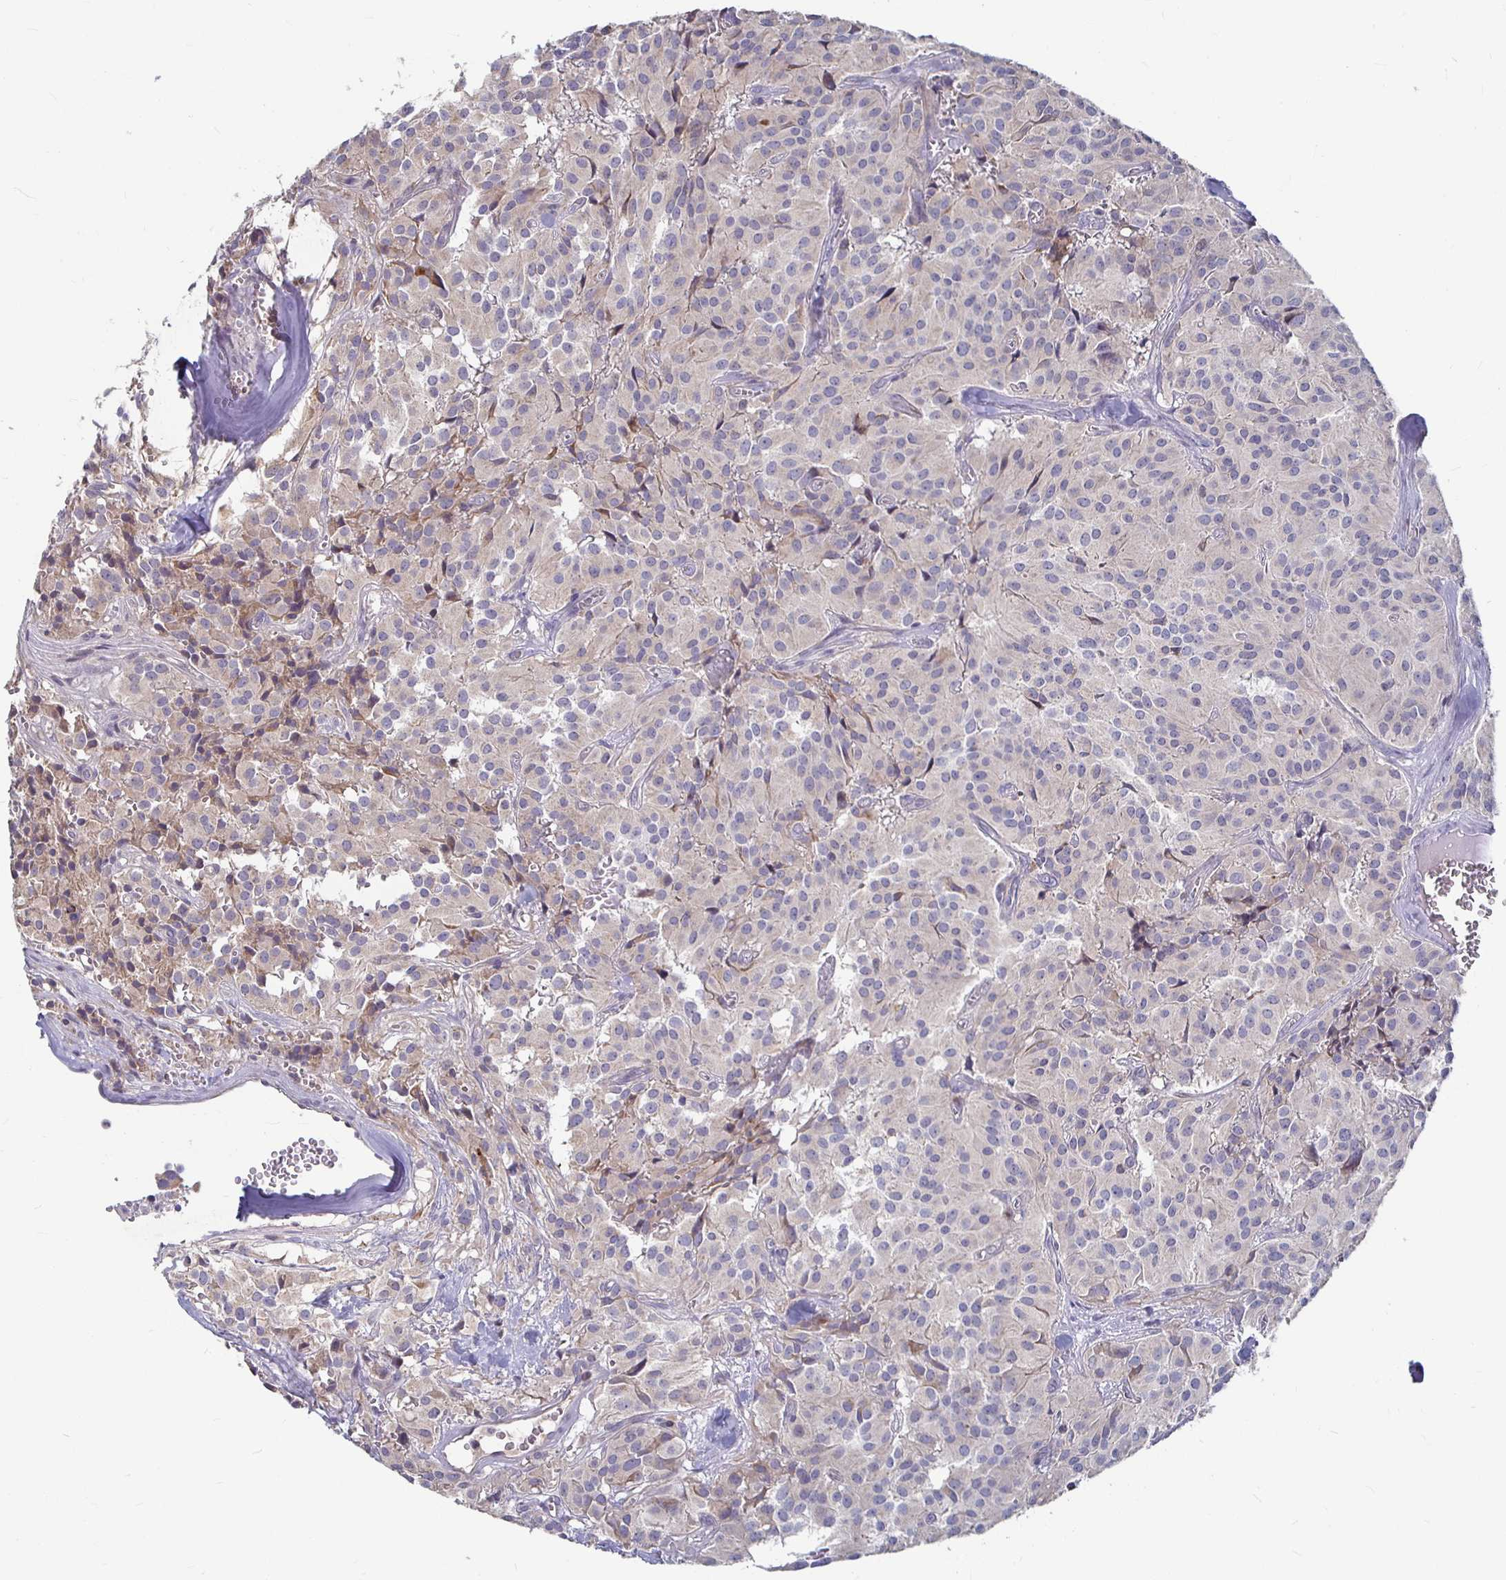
{"staining": {"intensity": "negative", "quantity": "none", "location": "none"}, "tissue": "glioma", "cell_type": "Tumor cells", "image_type": "cancer", "snomed": [{"axis": "morphology", "description": "Glioma, malignant, Low grade"}, {"axis": "topography", "description": "Brain"}], "caption": "Immunohistochemistry (IHC) image of neoplastic tissue: human malignant glioma (low-grade) stained with DAB (3,3'-diaminobenzidine) shows no significant protein positivity in tumor cells.", "gene": "RNF144B", "patient": {"sex": "male", "age": 42}}